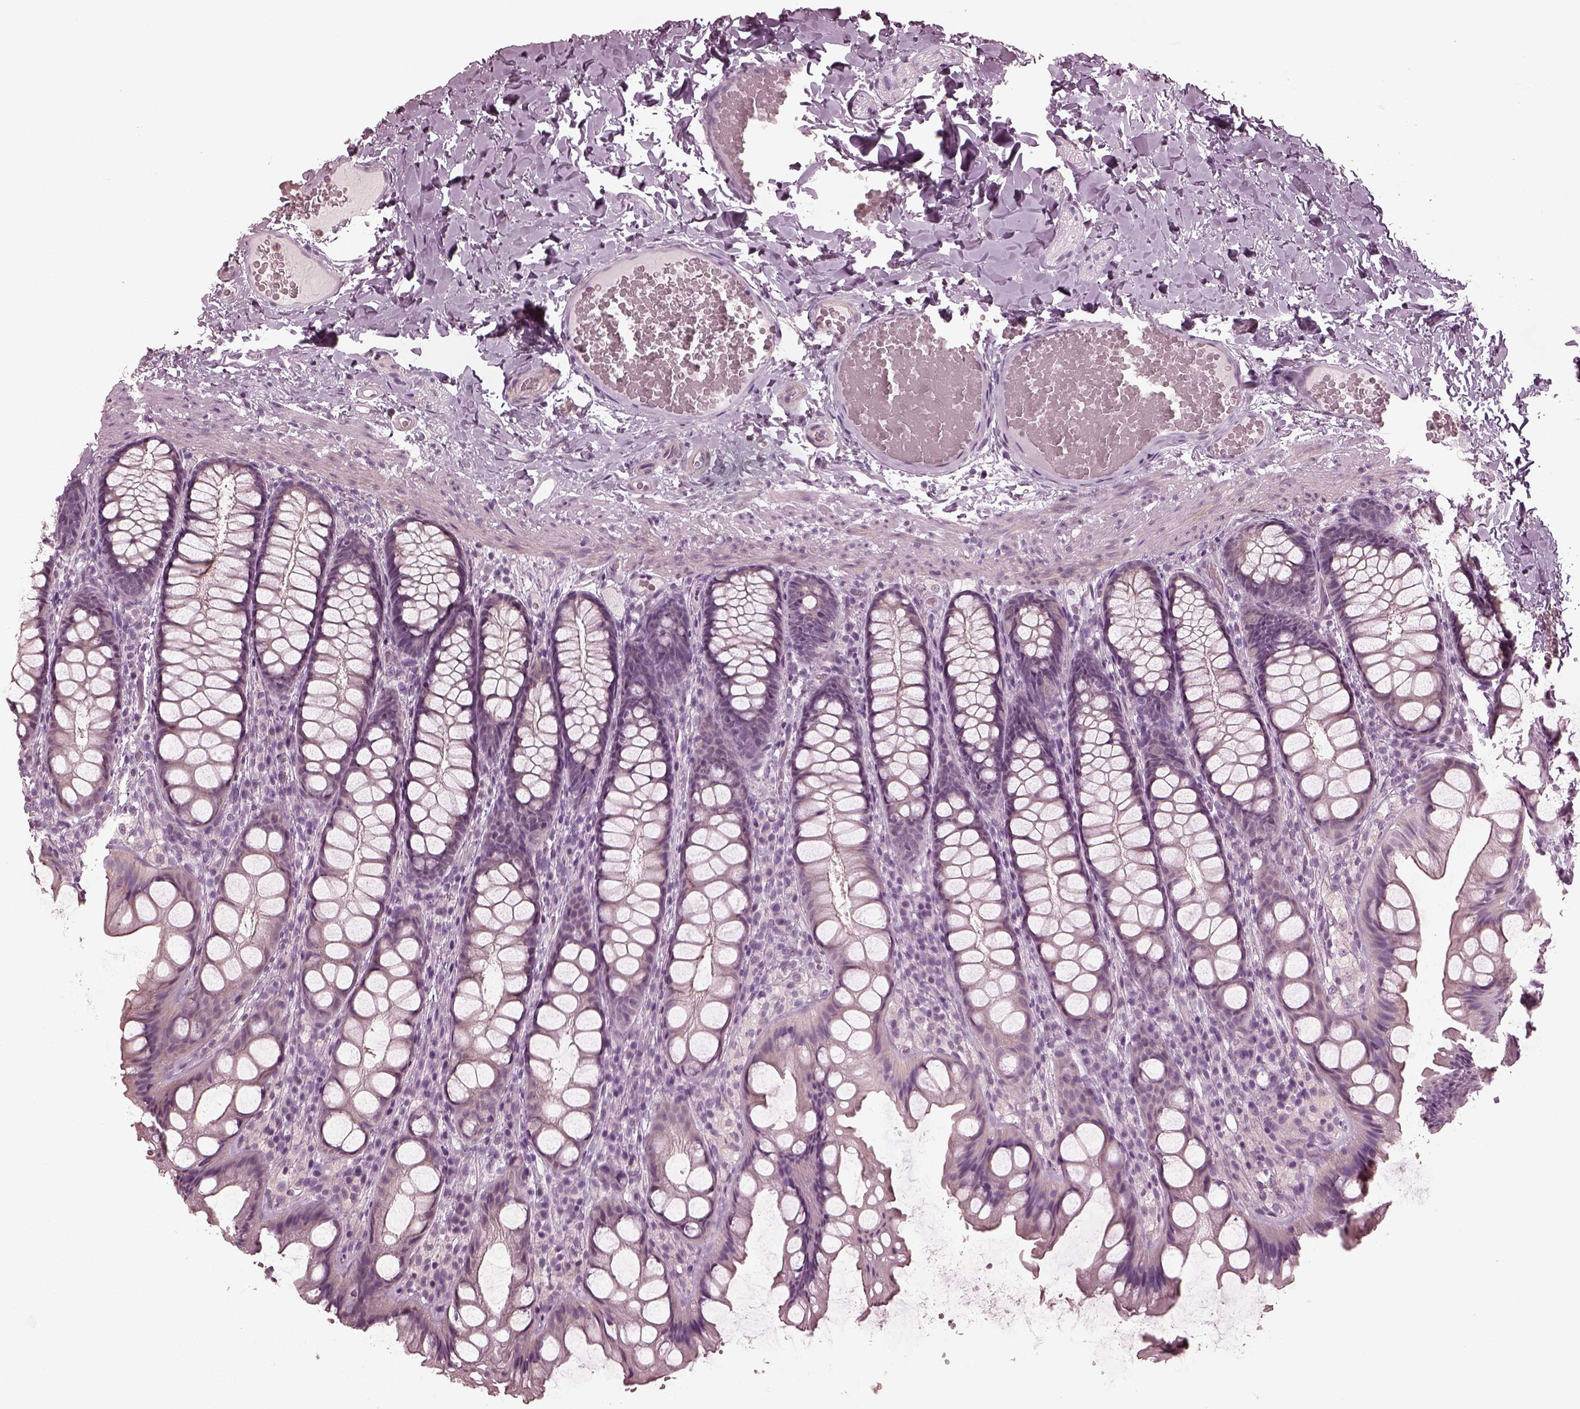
{"staining": {"intensity": "negative", "quantity": "none", "location": "none"}, "tissue": "colon", "cell_type": "Endothelial cells", "image_type": "normal", "snomed": [{"axis": "morphology", "description": "Normal tissue, NOS"}, {"axis": "topography", "description": "Colon"}], "caption": "This is an immunohistochemistry micrograph of benign colon. There is no expression in endothelial cells.", "gene": "CCDC170", "patient": {"sex": "male", "age": 47}}